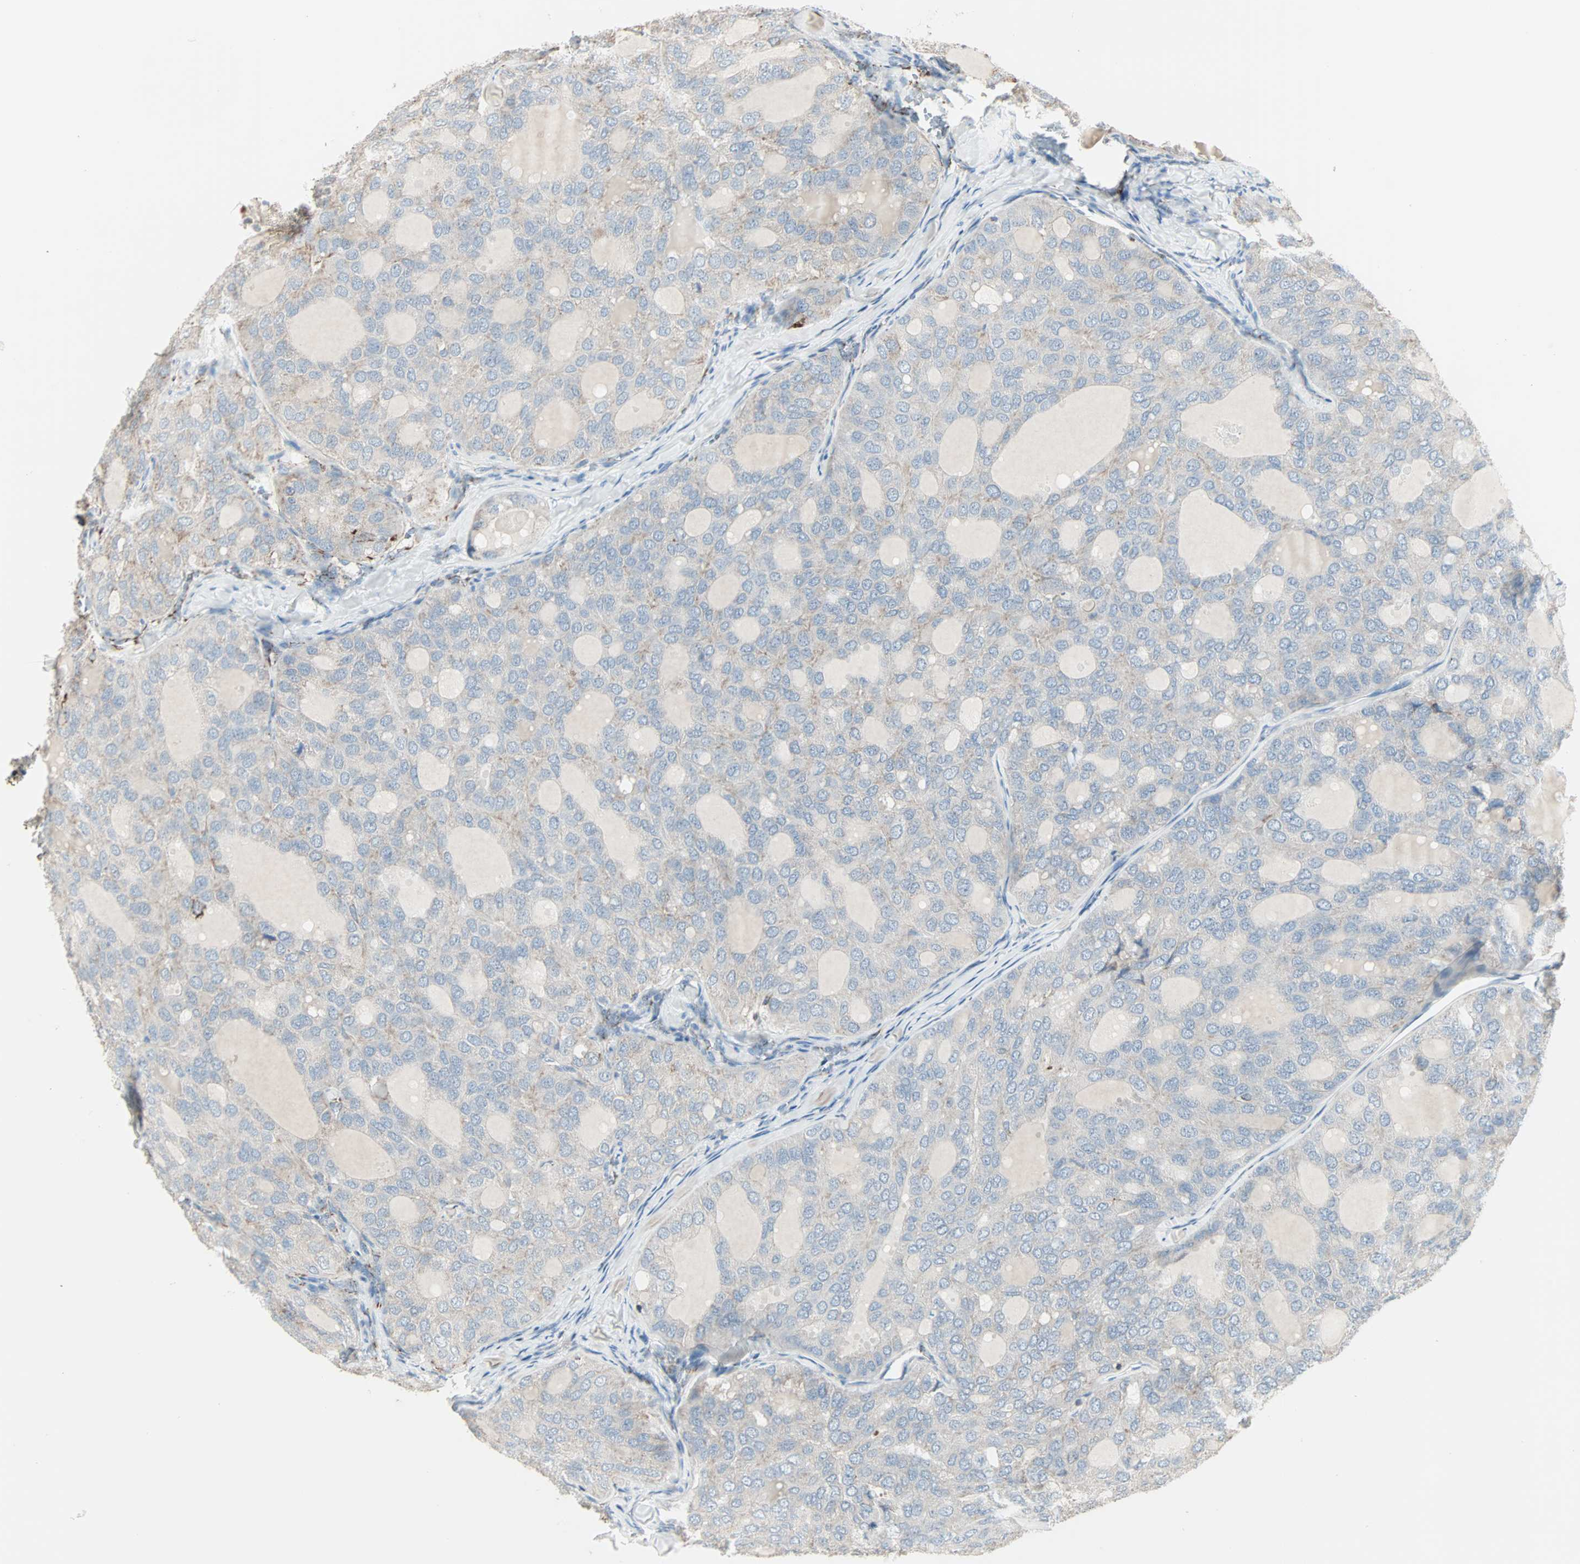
{"staining": {"intensity": "weak", "quantity": "<25%", "location": "cytoplasmic/membranous"}, "tissue": "thyroid cancer", "cell_type": "Tumor cells", "image_type": "cancer", "snomed": [{"axis": "morphology", "description": "Follicular adenoma carcinoma, NOS"}, {"axis": "topography", "description": "Thyroid gland"}], "caption": "A high-resolution micrograph shows IHC staining of thyroid cancer, which demonstrates no significant positivity in tumor cells.", "gene": "IDH2", "patient": {"sex": "male", "age": 75}}